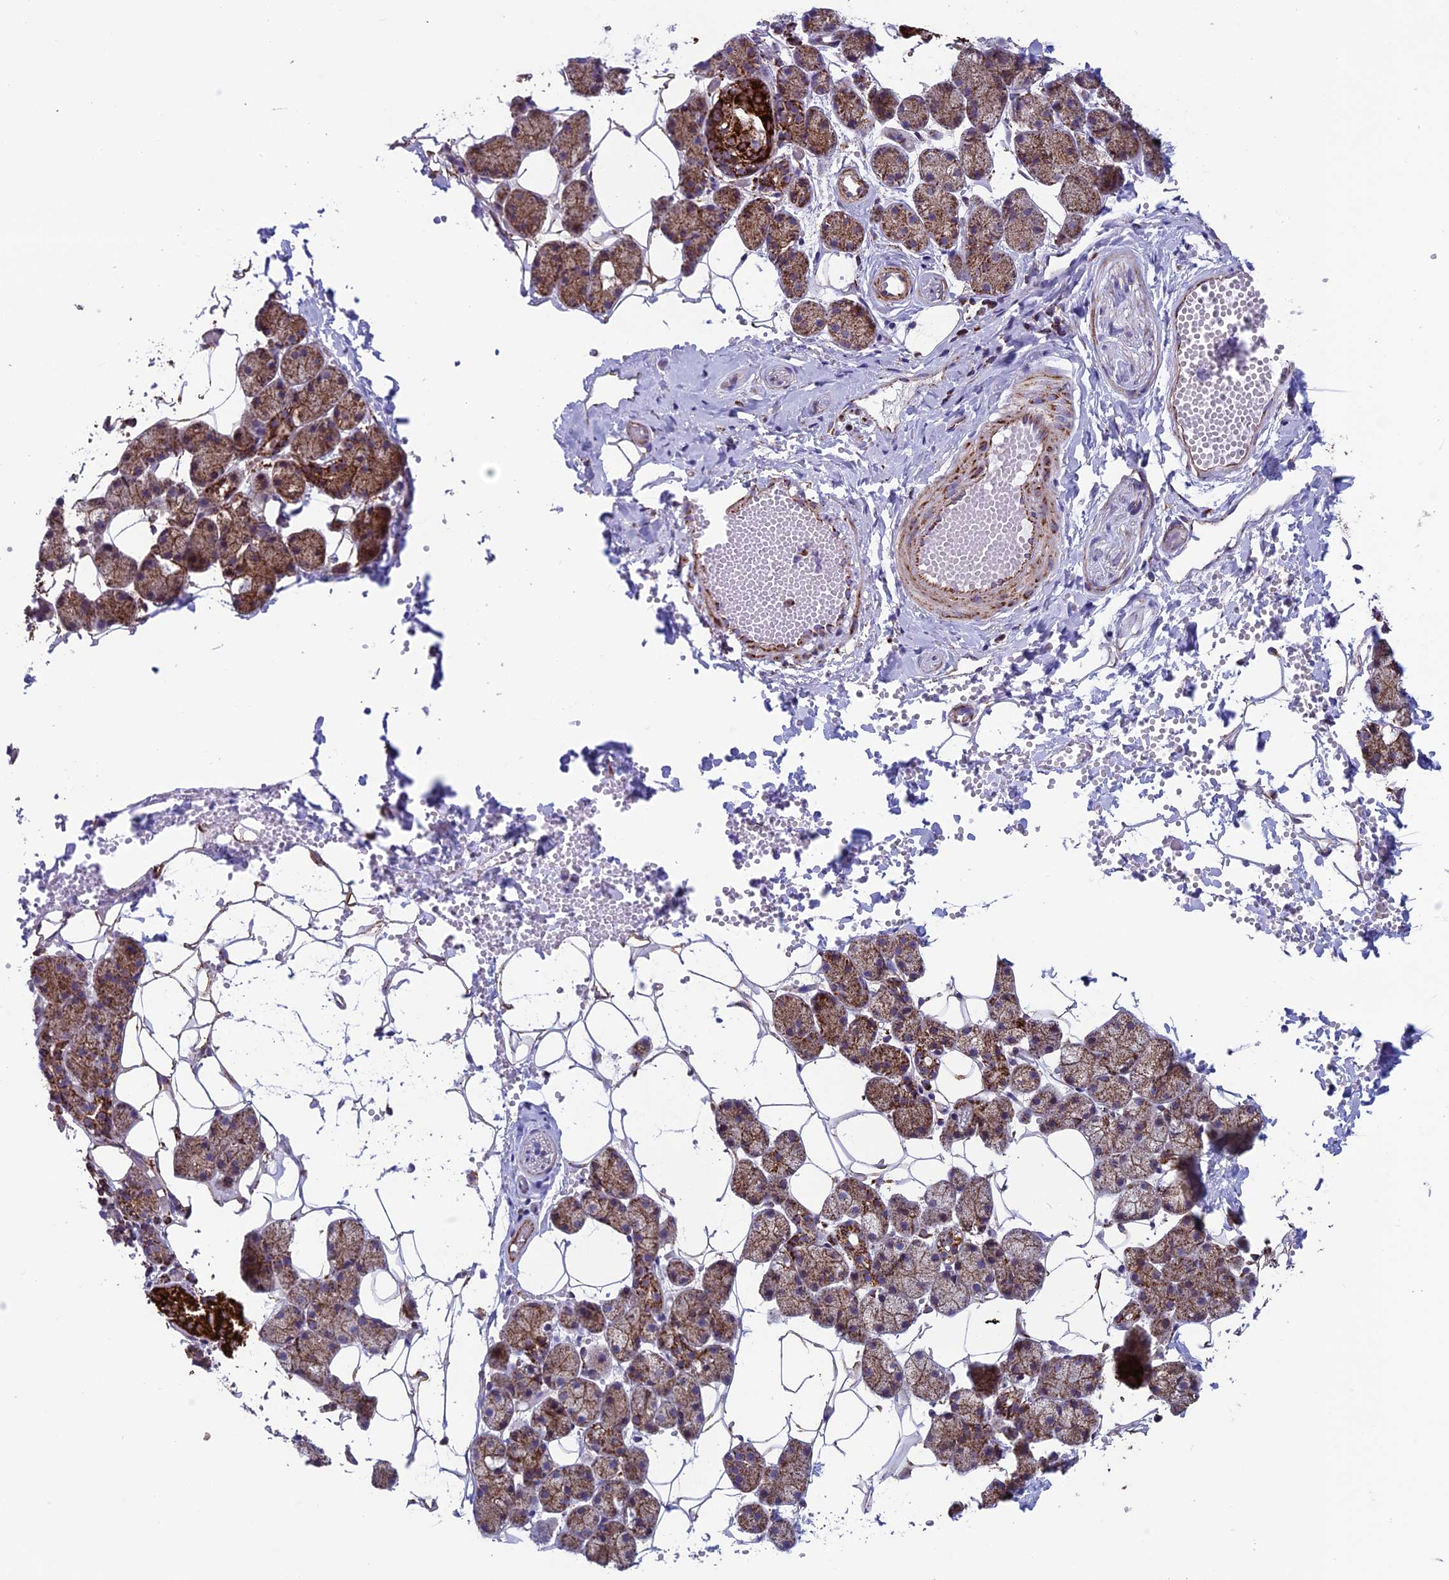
{"staining": {"intensity": "strong", "quantity": ">75%", "location": "cytoplasmic/membranous"}, "tissue": "salivary gland", "cell_type": "Glandular cells", "image_type": "normal", "snomed": [{"axis": "morphology", "description": "Normal tissue, NOS"}, {"axis": "topography", "description": "Salivary gland"}], "caption": "Benign salivary gland displays strong cytoplasmic/membranous expression in about >75% of glandular cells, visualized by immunohistochemistry.", "gene": "MRPS18B", "patient": {"sex": "female", "age": 33}}